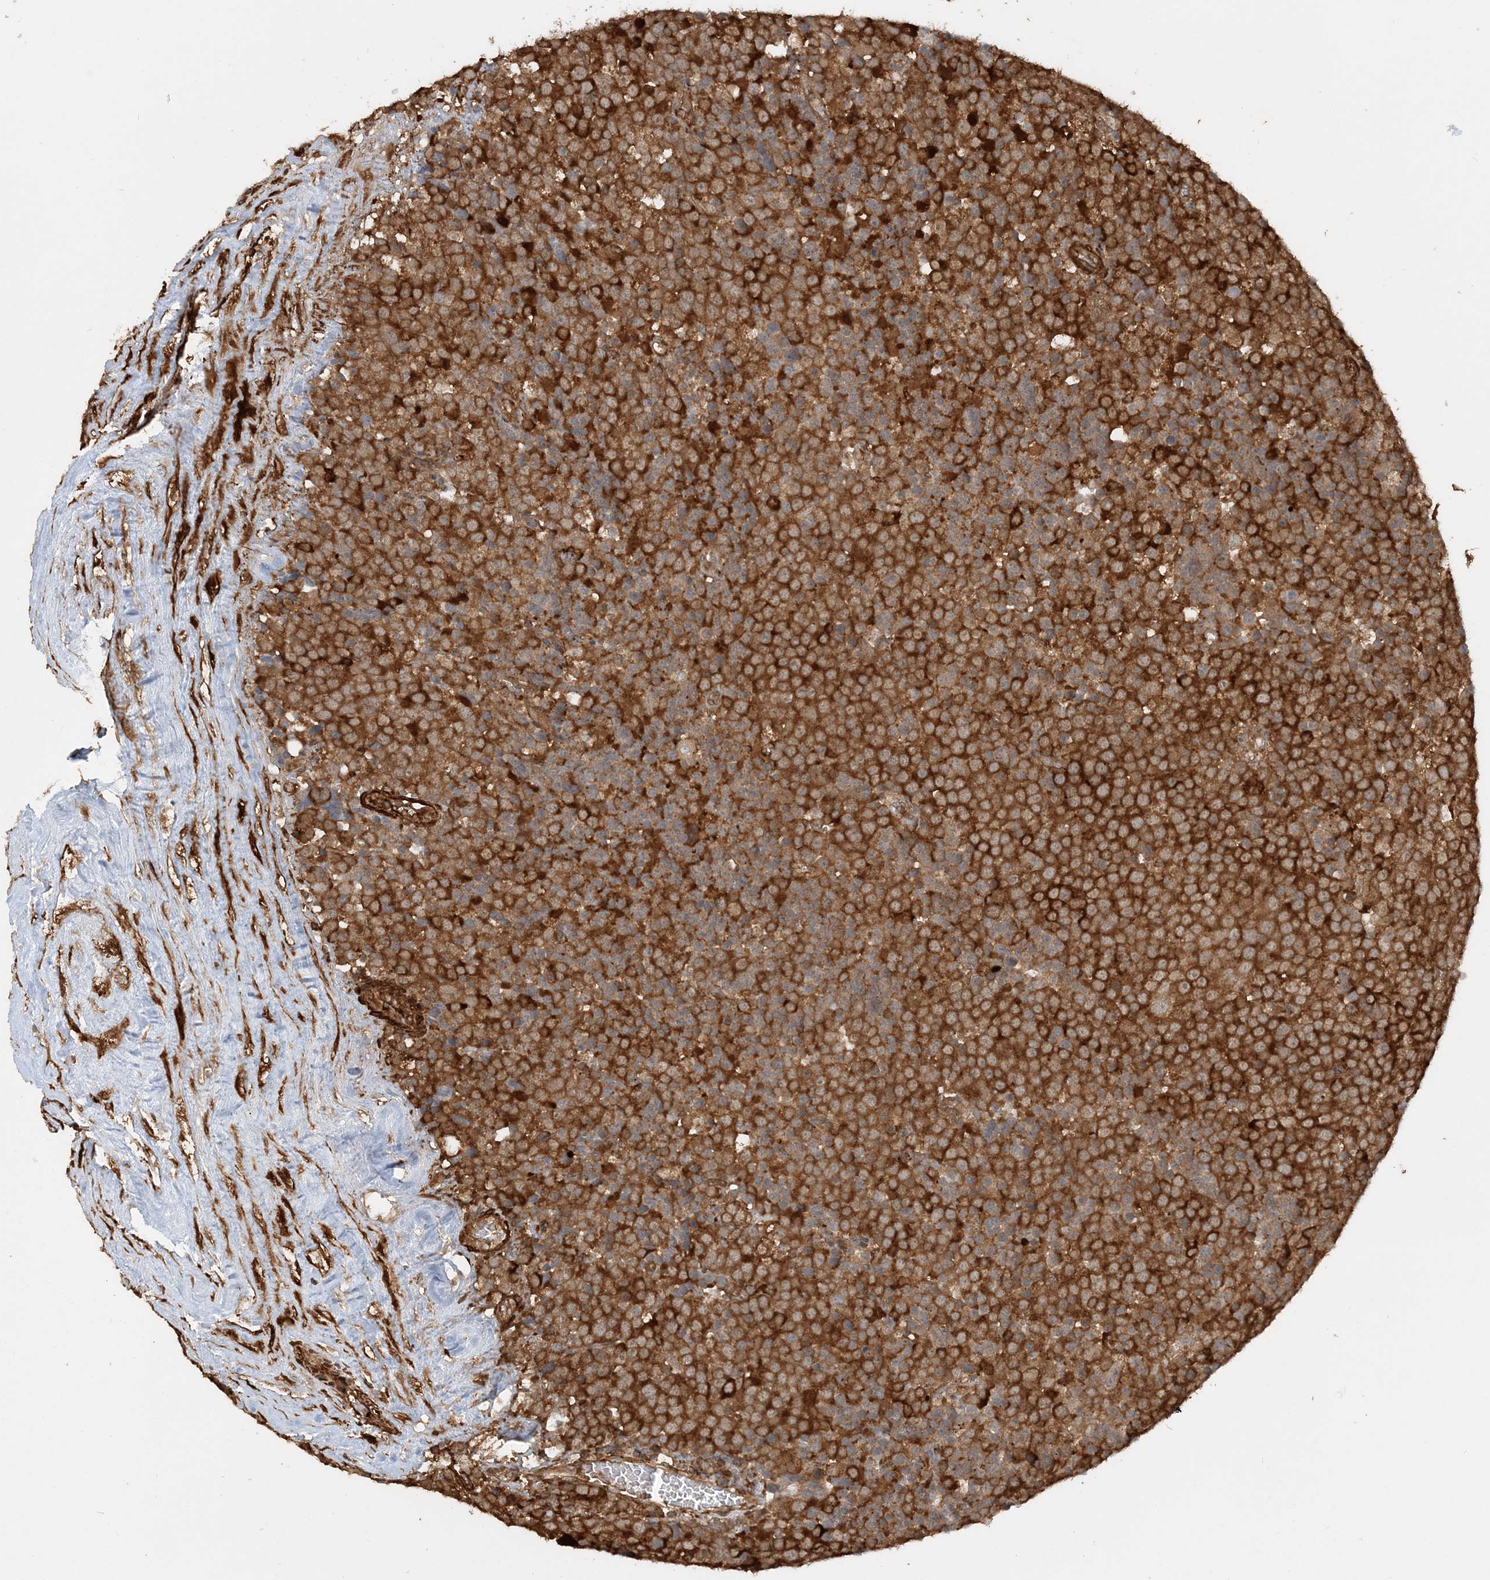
{"staining": {"intensity": "strong", "quantity": ">75%", "location": "cytoplasmic/membranous"}, "tissue": "testis cancer", "cell_type": "Tumor cells", "image_type": "cancer", "snomed": [{"axis": "morphology", "description": "Seminoma, NOS"}, {"axis": "topography", "description": "Testis"}], "caption": "DAB immunohistochemical staining of human testis cancer demonstrates strong cytoplasmic/membranous protein positivity in approximately >75% of tumor cells. (DAB (3,3'-diaminobenzidine) IHC, brown staining for protein, blue staining for nuclei).", "gene": "DSTN", "patient": {"sex": "male", "age": 71}}